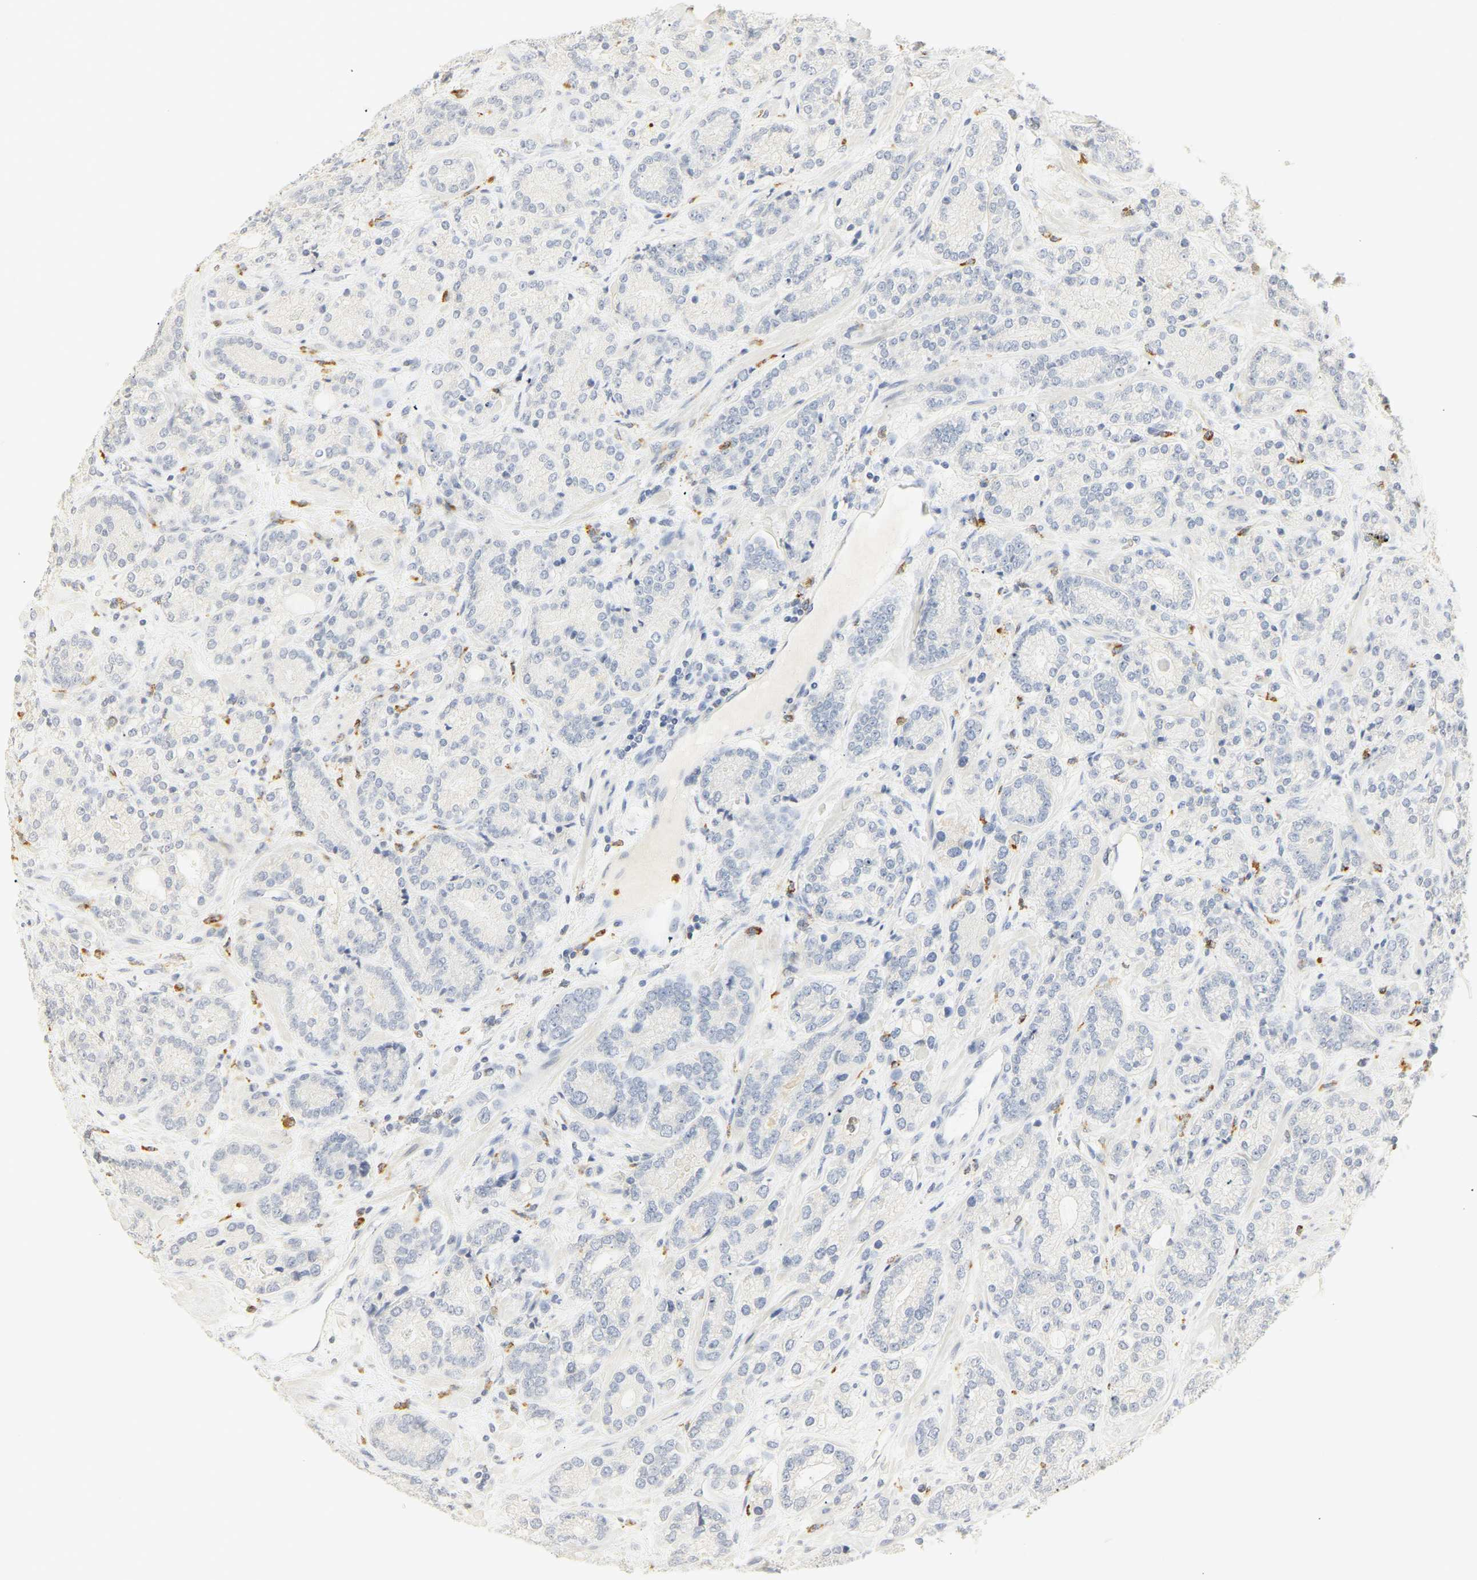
{"staining": {"intensity": "negative", "quantity": "none", "location": "none"}, "tissue": "prostate cancer", "cell_type": "Tumor cells", "image_type": "cancer", "snomed": [{"axis": "morphology", "description": "Adenocarcinoma, High grade"}, {"axis": "topography", "description": "Prostate"}], "caption": "Immunohistochemistry of prostate cancer demonstrates no staining in tumor cells. (Brightfield microscopy of DAB (3,3'-diaminobenzidine) immunohistochemistry (IHC) at high magnification).", "gene": "MPO", "patient": {"sex": "male", "age": 61}}